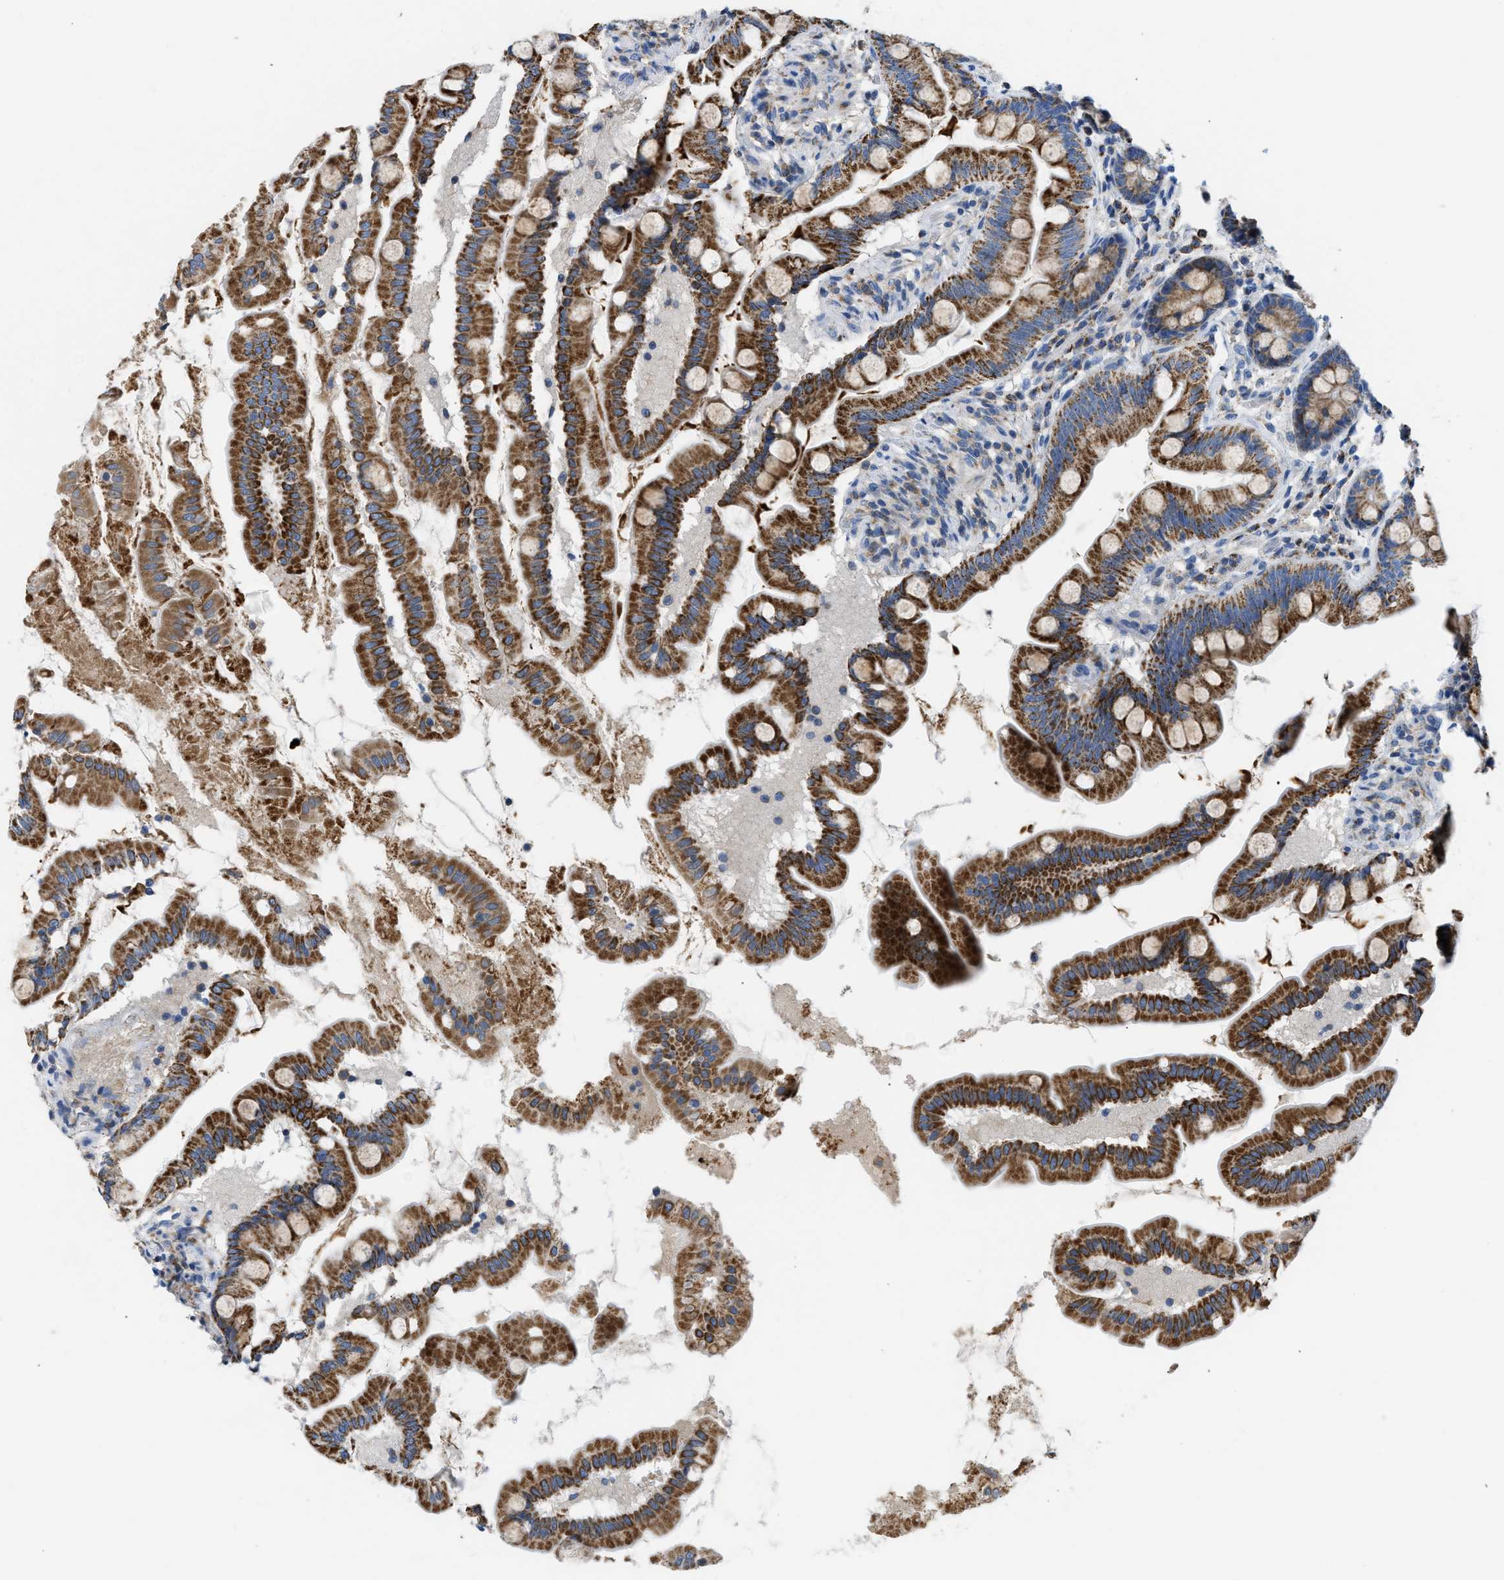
{"staining": {"intensity": "strong", "quantity": ">75%", "location": "cytoplasmic/membranous"}, "tissue": "small intestine", "cell_type": "Glandular cells", "image_type": "normal", "snomed": [{"axis": "morphology", "description": "Normal tissue, NOS"}, {"axis": "topography", "description": "Small intestine"}], "caption": "This image reveals immunohistochemistry staining of benign small intestine, with high strong cytoplasmic/membranous positivity in approximately >75% of glandular cells.", "gene": "SLC25A13", "patient": {"sex": "female", "age": 56}}